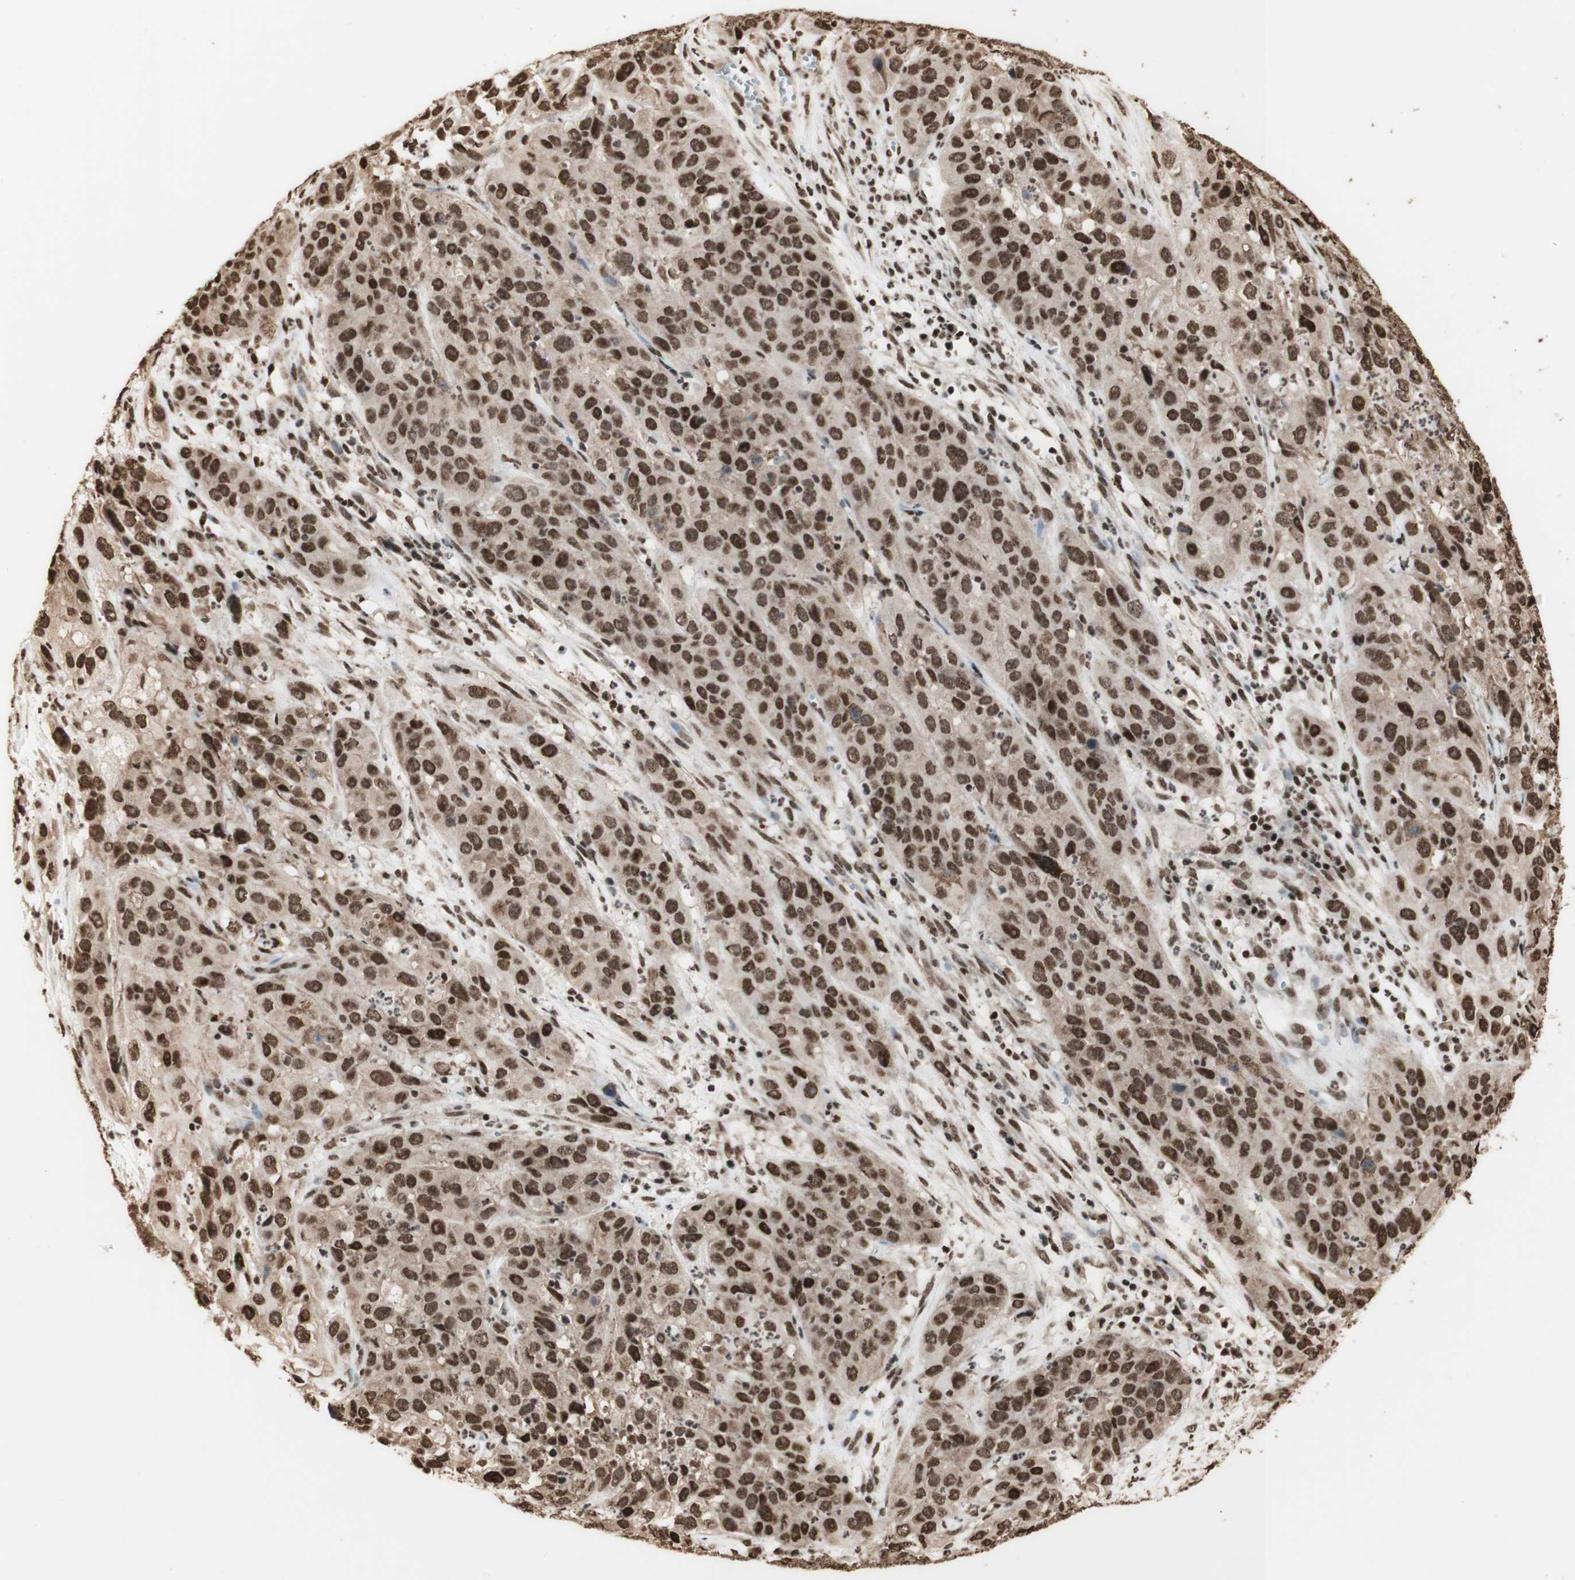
{"staining": {"intensity": "strong", "quantity": ">75%", "location": "nuclear"}, "tissue": "cervical cancer", "cell_type": "Tumor cells", "image_type": "cancer", "snomed": [{"axis": "morphology", "description": "Squamous cell carcinoma, NOS"}, {"axis": "topography", "description": "Cervix"}], "caption": "Protein staining of cervical cancer tissue demonstrates strong nuclear expression in about >75% of tumor cells.", "gene": "HNRNPA2B1", "patient": {"sex": "female", "age": 32}}